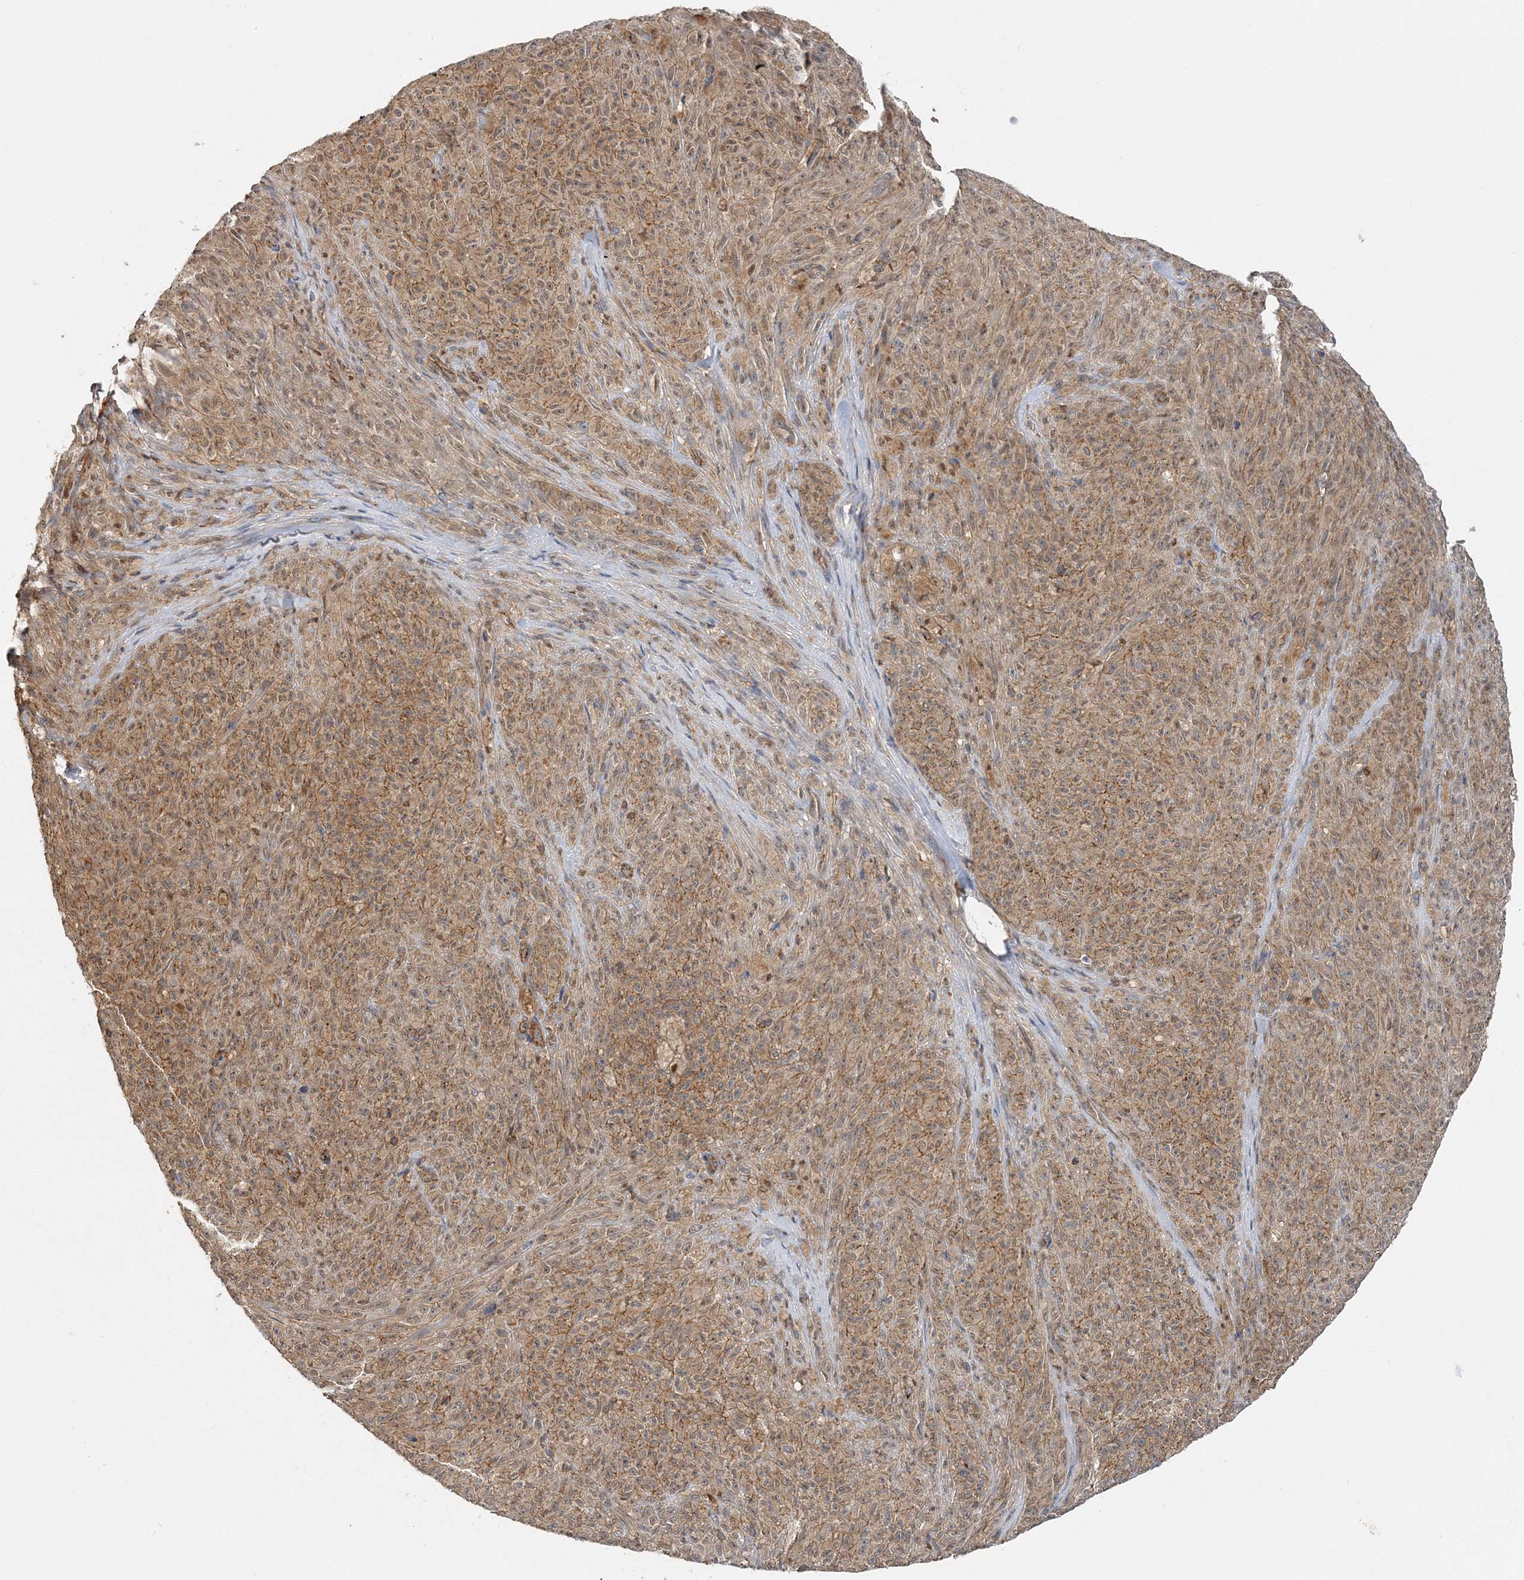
{"staining": {"intensity": "moderate", "quantity": ">75%", "location": "cytoplasmic/membranous"}, "tissue": "melanoma", "cell_type": "Tumor cells", "image_type": "cancer", "snomed": [{"axis": "morphology", "description": "Malignant melanoma, NOS"}, {"axis": "topography", "description": "Skin"}], "caption": "Protein expression analysis of human melanoma reveals moderate cytoplasmic/membranous staining in about >75% of tumor cells. (IHC, brightfield microscopy, high magnification).", "gene": "MAT2B", "patient": {"sex": "female", "age": 82}}